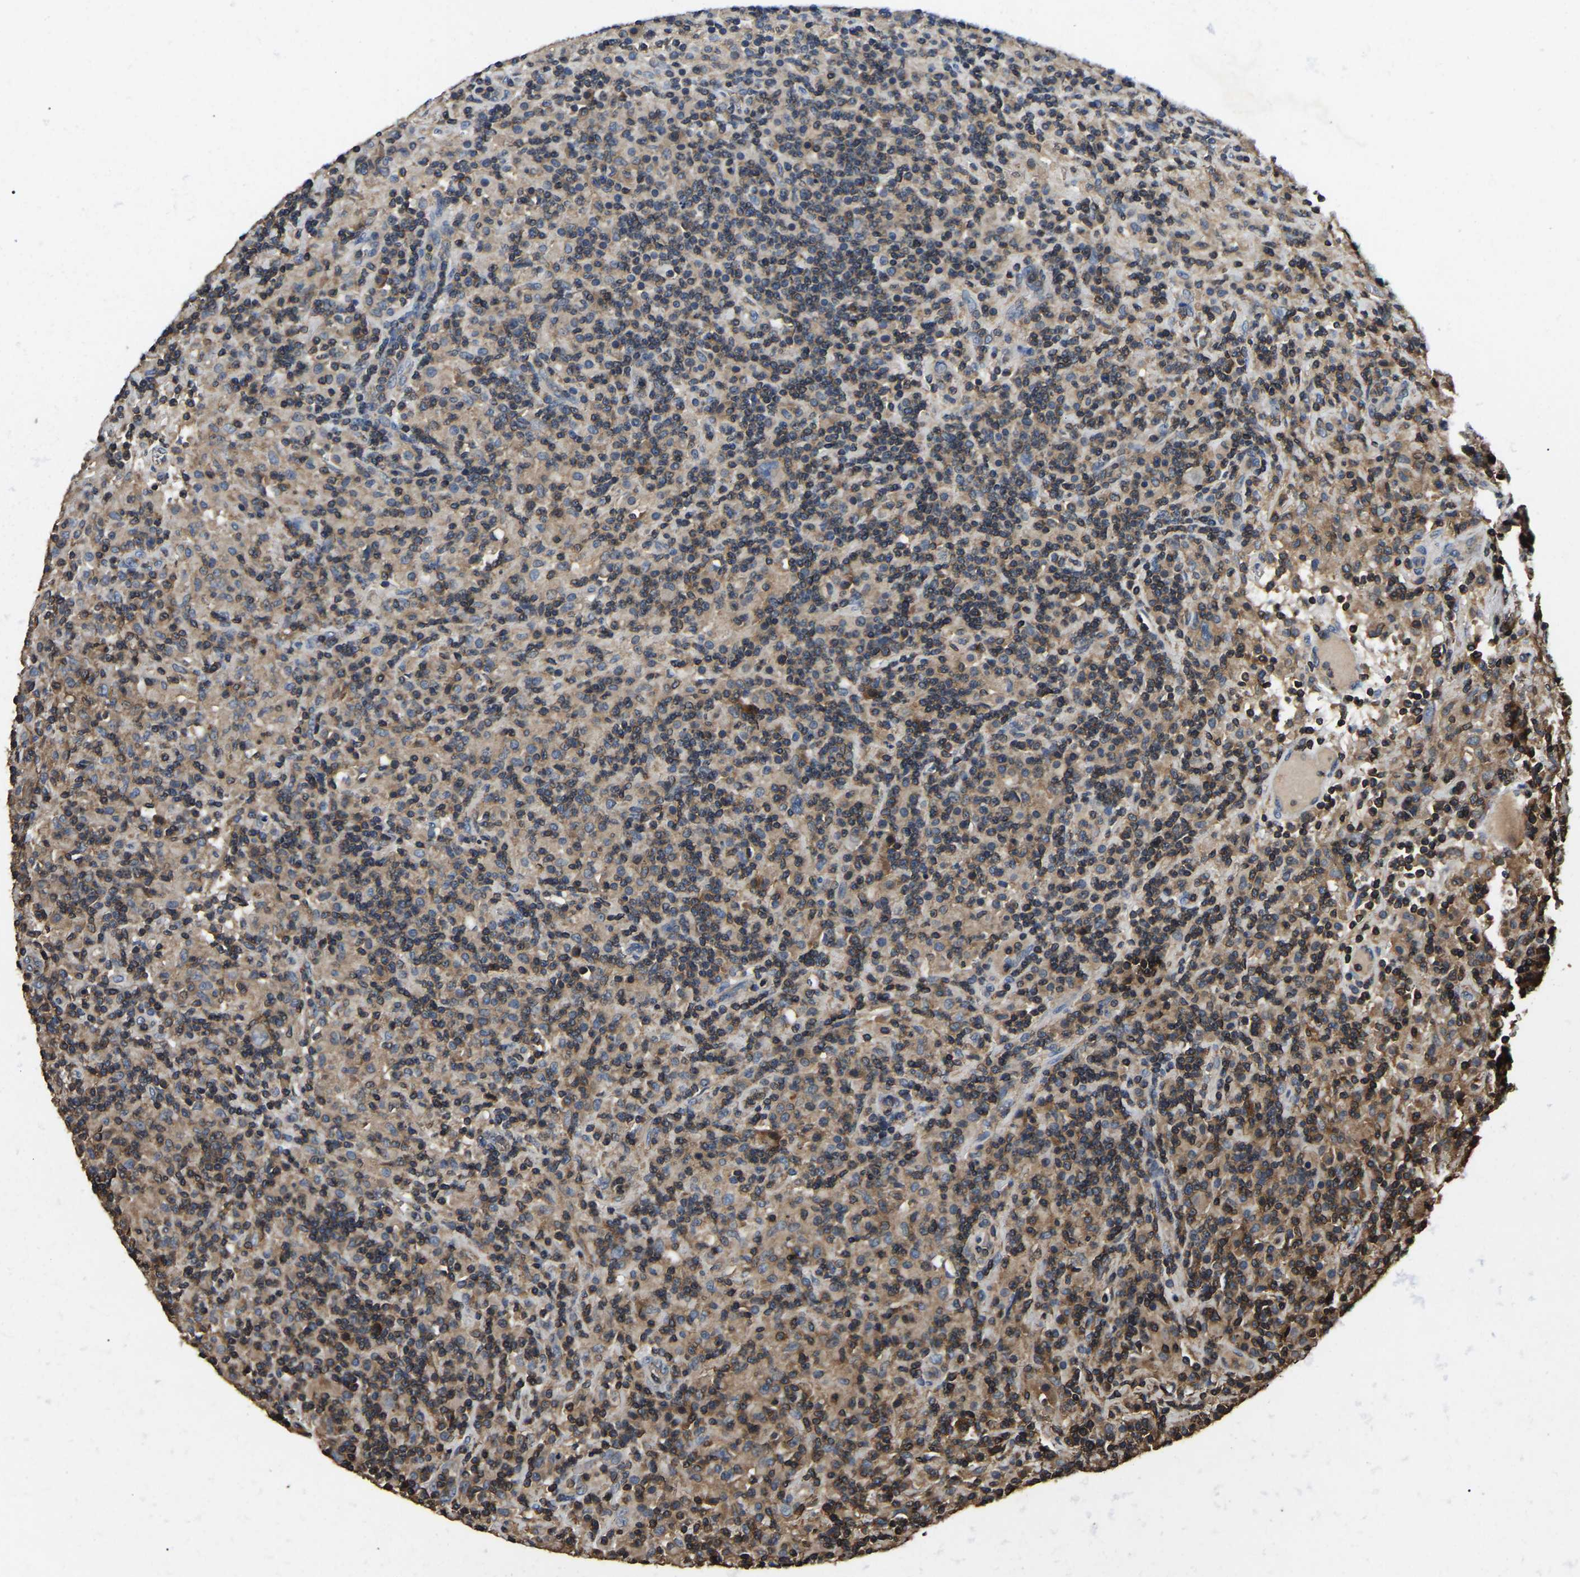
{"staining": {"intensity": "negative", "quantity": "none", "location": "none"}, "tissue": "lymphoma", "cell_type": "Tumor cells", "image_type": "cancer", "snomed": [{"axis": "morphology", "description": "Hodgkin's disease, NOS"}, {"axis": "topography", "description": "Lymph node"}], "caption": "Immunohistochemical staining of human lymphoma reveals no significant positivity in tumor cells. Brightfield microscopy of immunohistochemistry (IHC) stained with DAB (3,3'-diaminobenzidine) (brown) and hematoxylin (blue), captured at high magnification.", "gene": "SMPD2", "patient": {"sex": "male", "age": 70}}